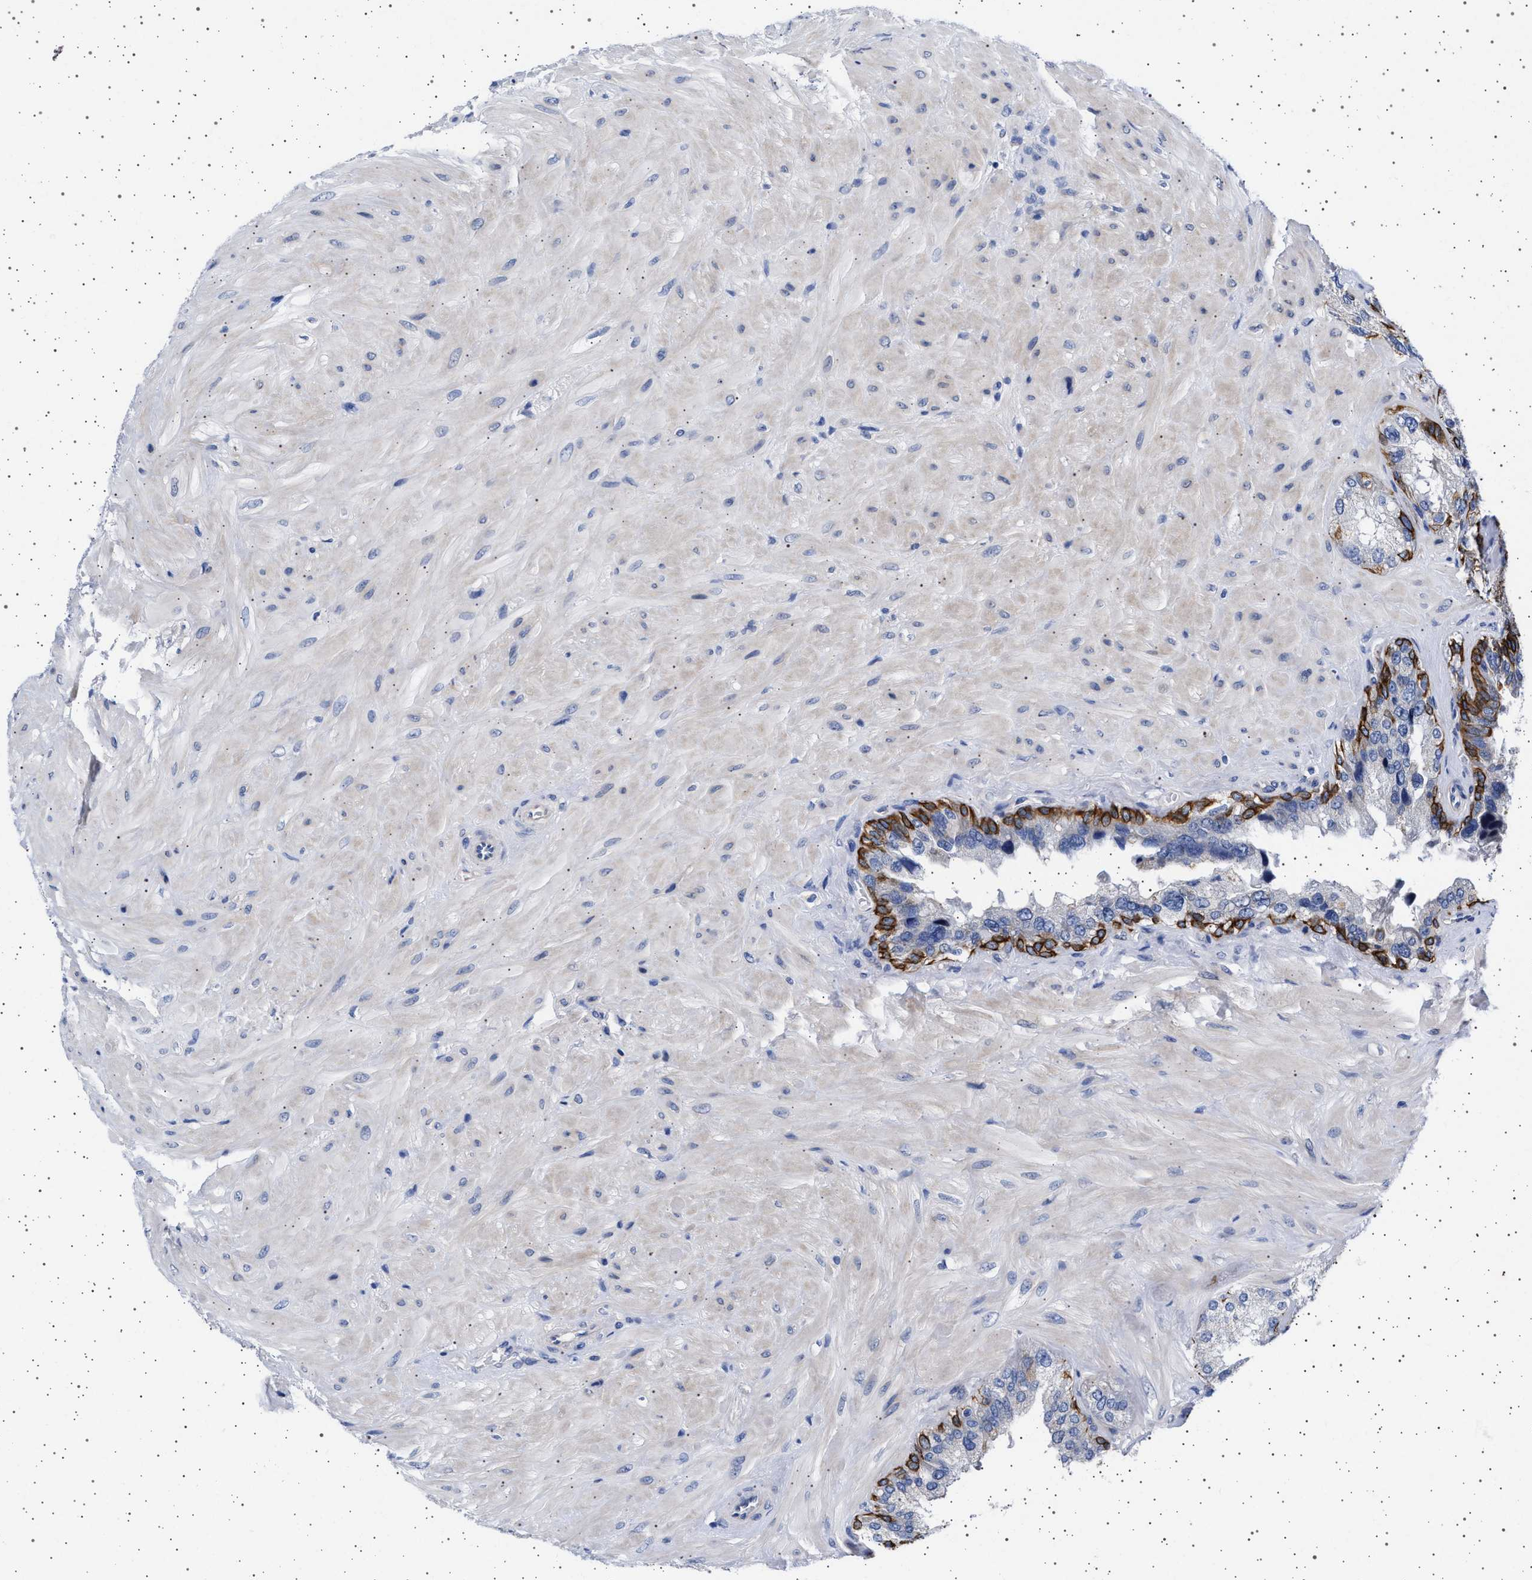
{"staining": {"intensity": "strong", "quantity": "<25%", "location": "cytoplasmic/membranous"}, "tissue": "seminal vesicle", "cell_type": "Glandular cells", "image_type": "normal", "snomed": [{"axis": "morphology", "description": "Normal tissue, NOS"}, {"axis": "topography", "description": "Prostate"}, {"axis": "topography", "description": "Seminal veicle"}], "caption": "Protein analysis of normal seminal vesicle shows strong cytoplasmic/membranous expression in approximately <25% of glandular cells.", "gene": "TRMT10B", "patient": {"sex": "male", "age": 51}}